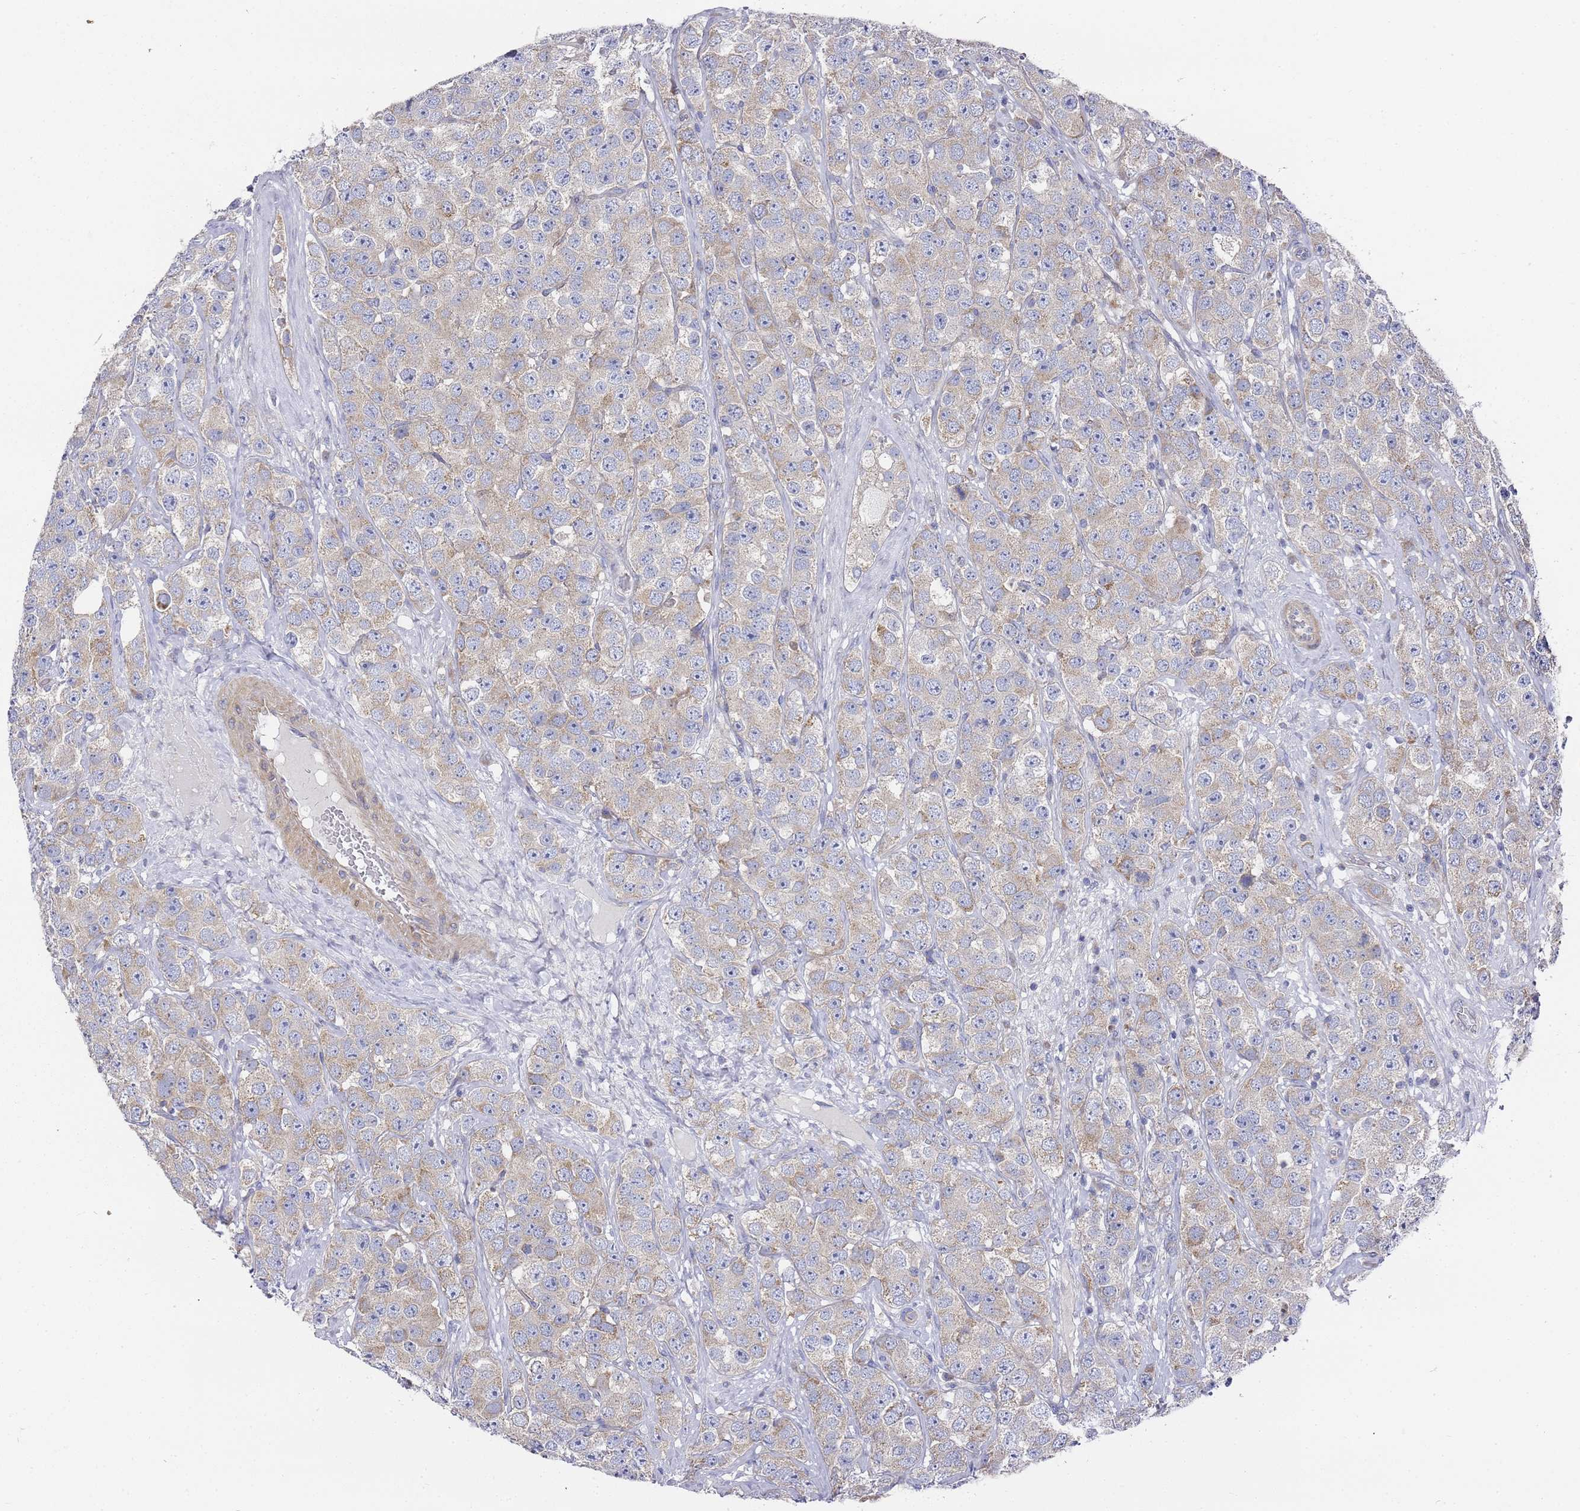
{"staining": {"intensity": "moderate", "quantity": "<25%", "location": "cytoplasmic/membranous"}, "tissue": "testis cancer", "cell_type": "Tumor cells", "image_type": "cancer", "snomed": [{"axis": "morphology", "description": "Seminoma, NOS"}, {"axis": "topography", "description": "Testis"}], "caption": "Immunohistochemical staining of human testis cancer (seminoma) reveals low levels of moderate cytoplasmic/membranous positivity in approximately <25% of tumor cells.", "gene": "SCAPER", "patient": {"sex": "male", "age": 28}}